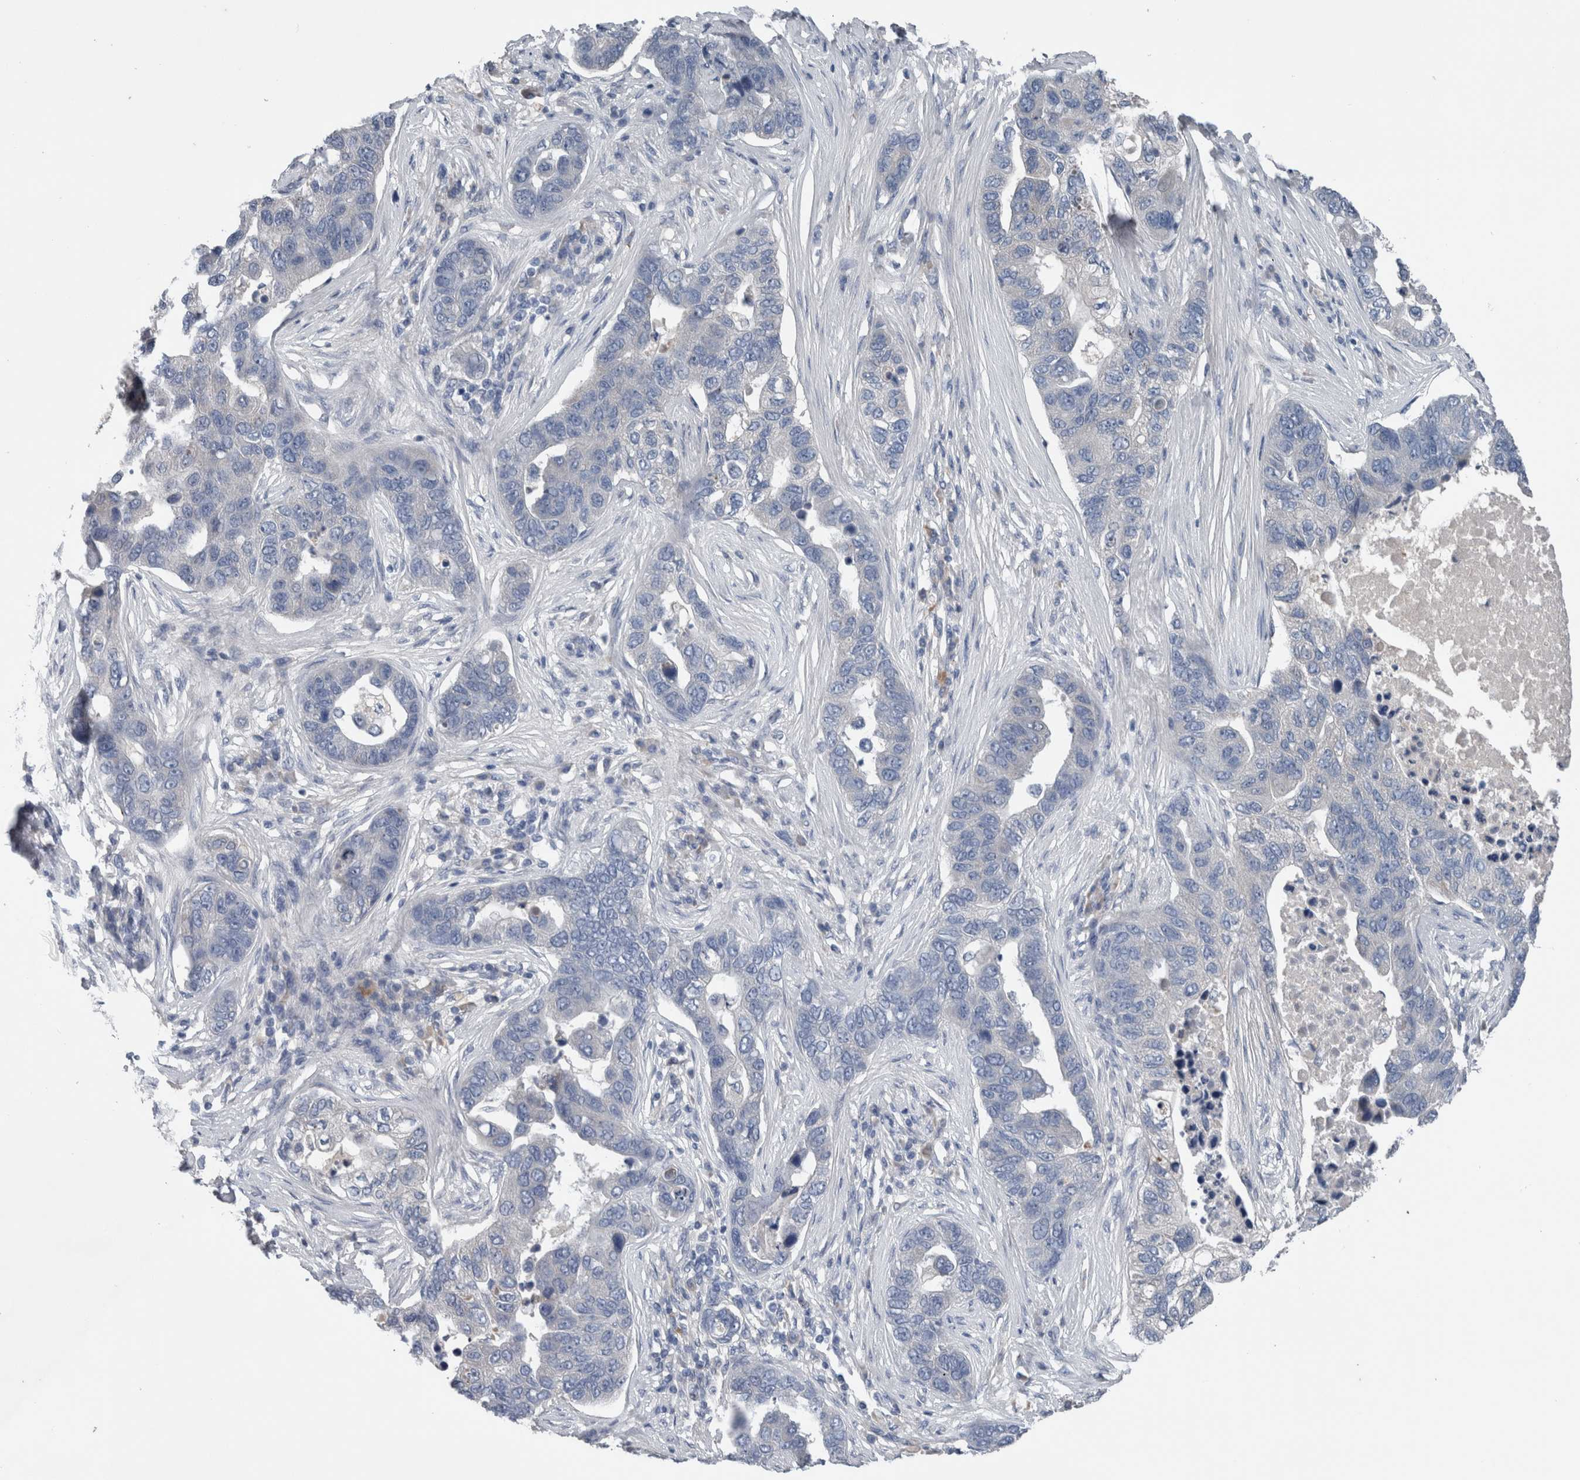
{"staining": {"intensity": "negative", "quantity": "none", "location": "none"}, "tissue": "pancreatic cancer", "cell_type": "Tumor cells", "image_type": "cancer", "snomed": [{"axis": "morphology", "description": "Adenocarcinoma, NOS"}, {"axis": "topography", "description": "Pancreas"}], "caption": "This image is of pancreatic cancer stained with IHC to label a protein in brown with the nuclei are counter-stained blue. There is no expression in tumor cells.", "gene": "CRNN", "patient": {"sex": "female", "age": 61}}